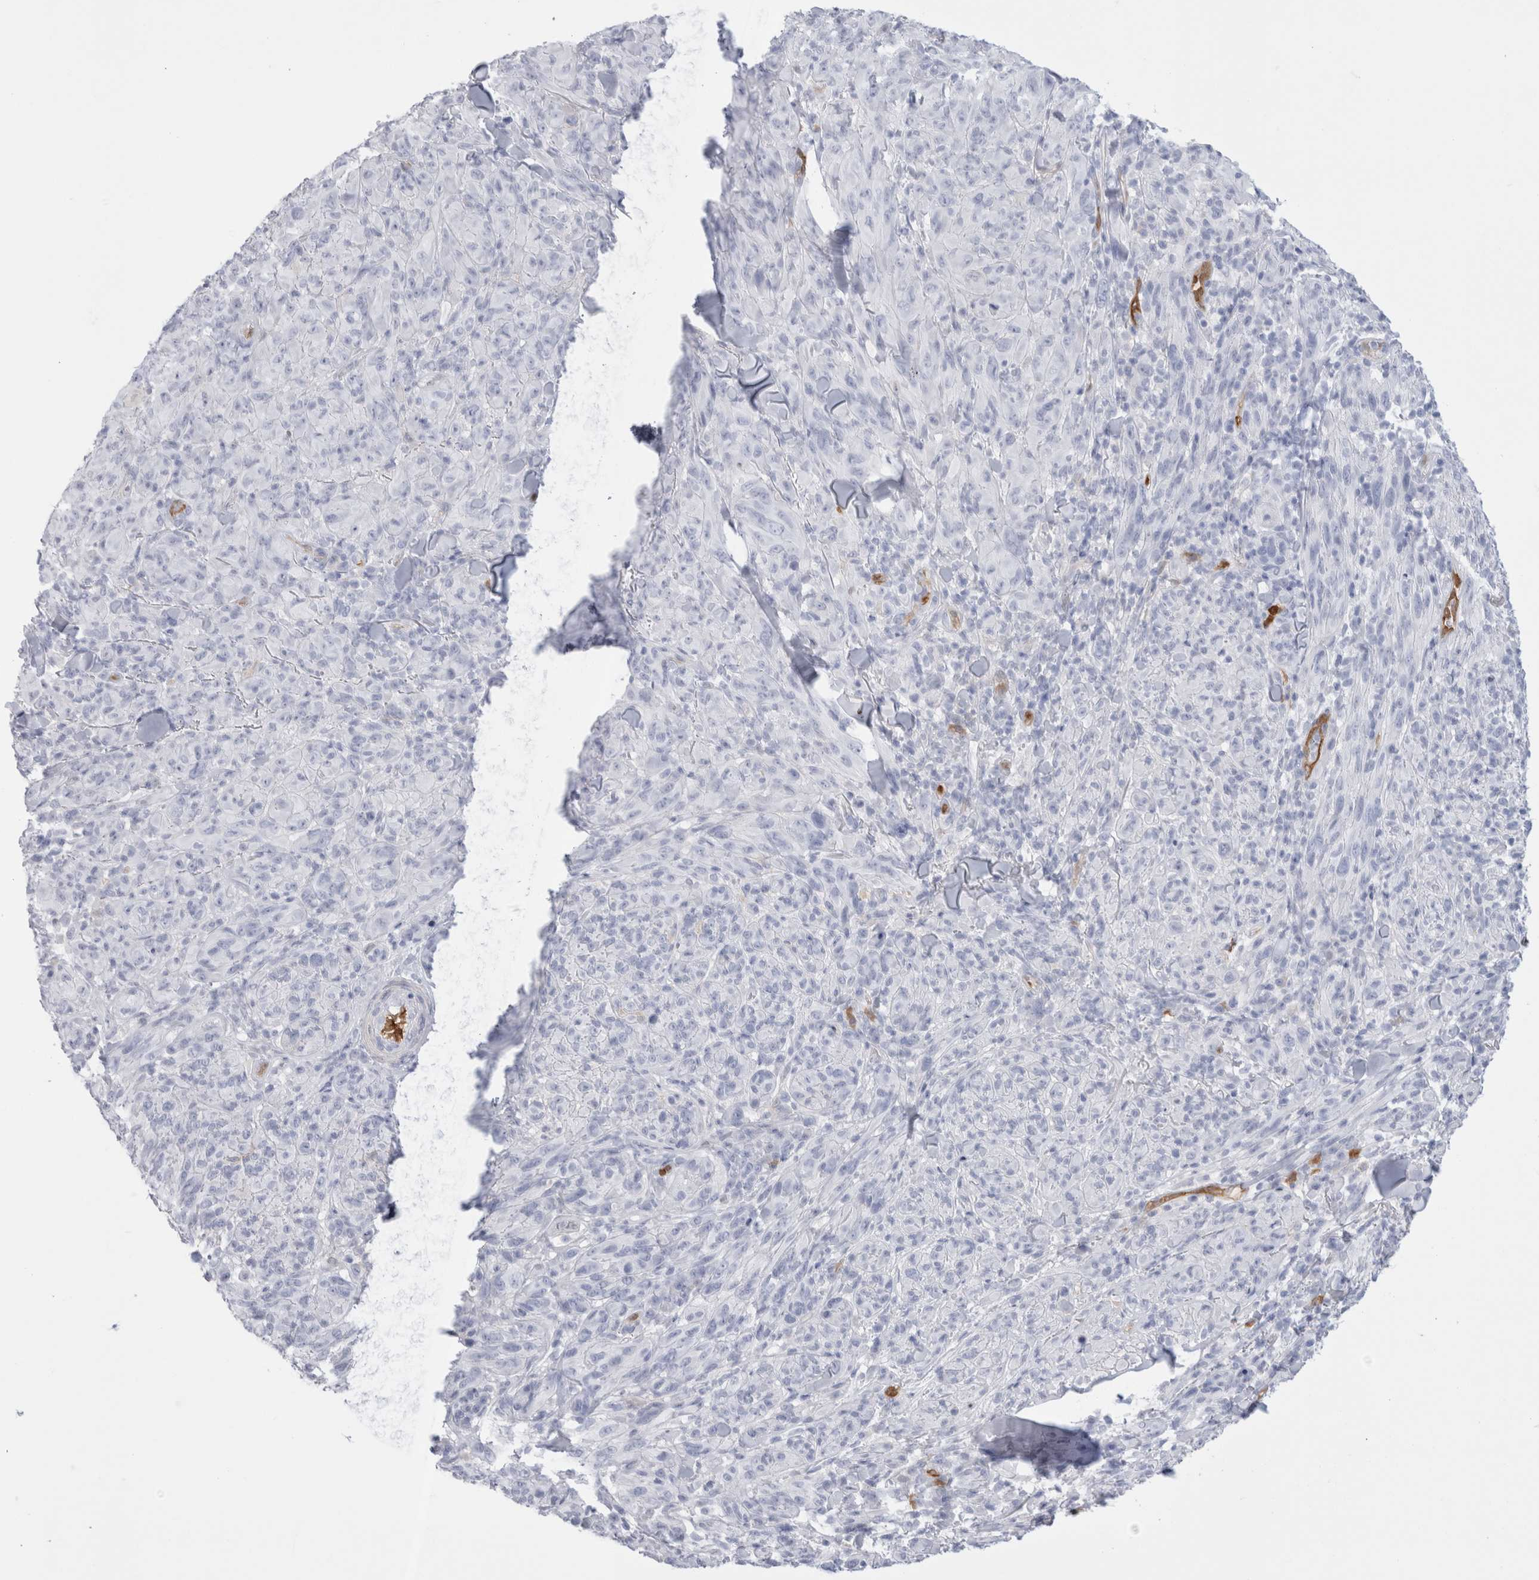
{"staining": {"intensity": "negative", "quantity": "none", "location": "none"}, "tissue": "melanoma", "cell_type": "Tumor cells", "image_type": "cancer", "snomed": [{"axis": "morphology", "description": "Malignant melanoma, NOS"}, {"axis": "topography", "description": "Skin of head"}], "caption": "Human malignant melanoma stained for a protein using IHC reveals no positivity in tumor cells.", "gene": "NAPEPLD", "patient": {"sex": "male", "age": 96}}